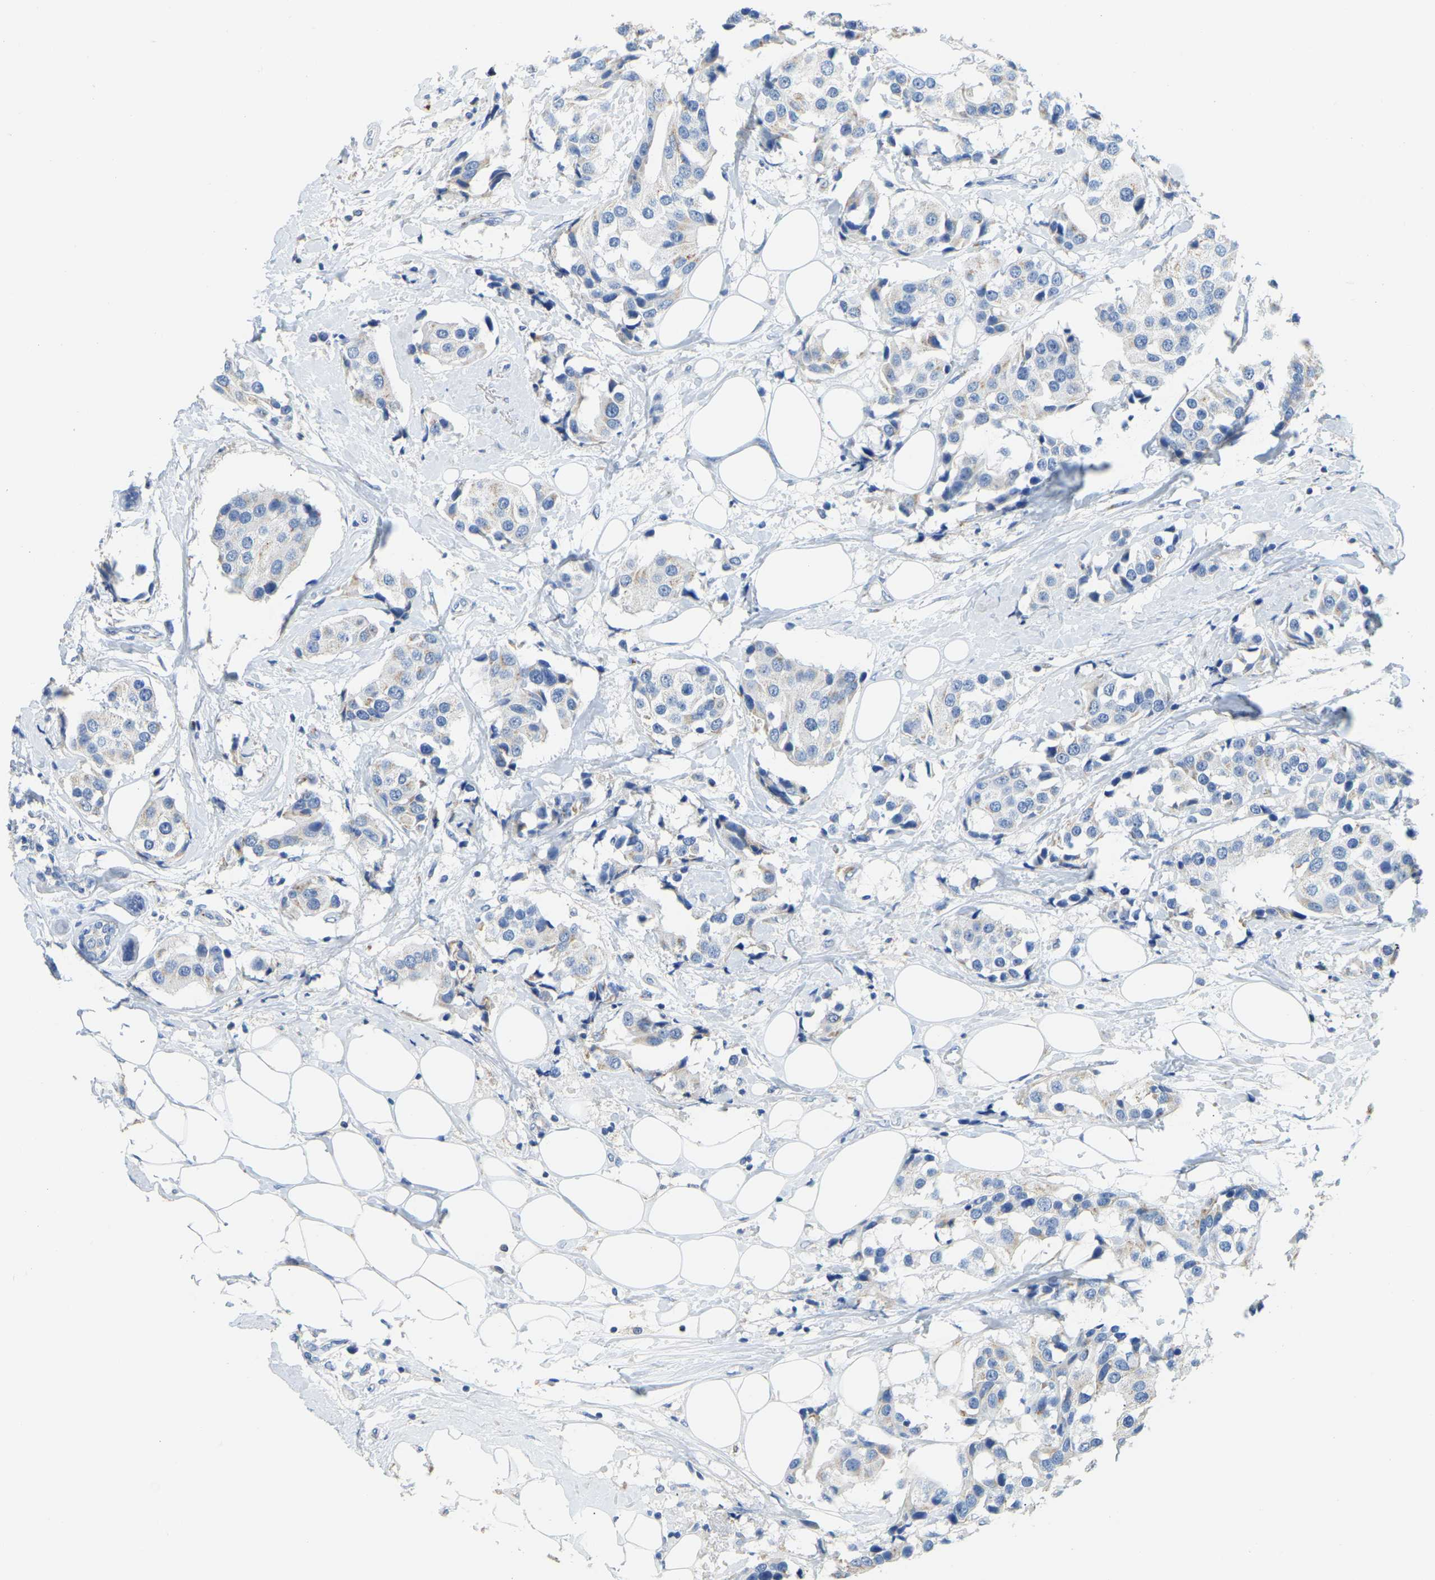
{"staining": {"intensity": "negative", "quantity": "none", "location": "none"}, "tissue": "breast cancer", "cell_type": "Tumor cells", "image_type": "cancer", "snomed": [{"axis": "morphology", "description": "Normal tissue, NOS"}, {"axis": "morphology", "description": "Duct carcinoma"}, {"axis": "topography", "description": "Breast"}], "caption": "The photomicrograph exhibits no significant expression in tumor cells of breast cancer (infiltrating ductal carcinoma).", "gene": "FAM174A", "patient": {"sex": "female", "age": 39}}